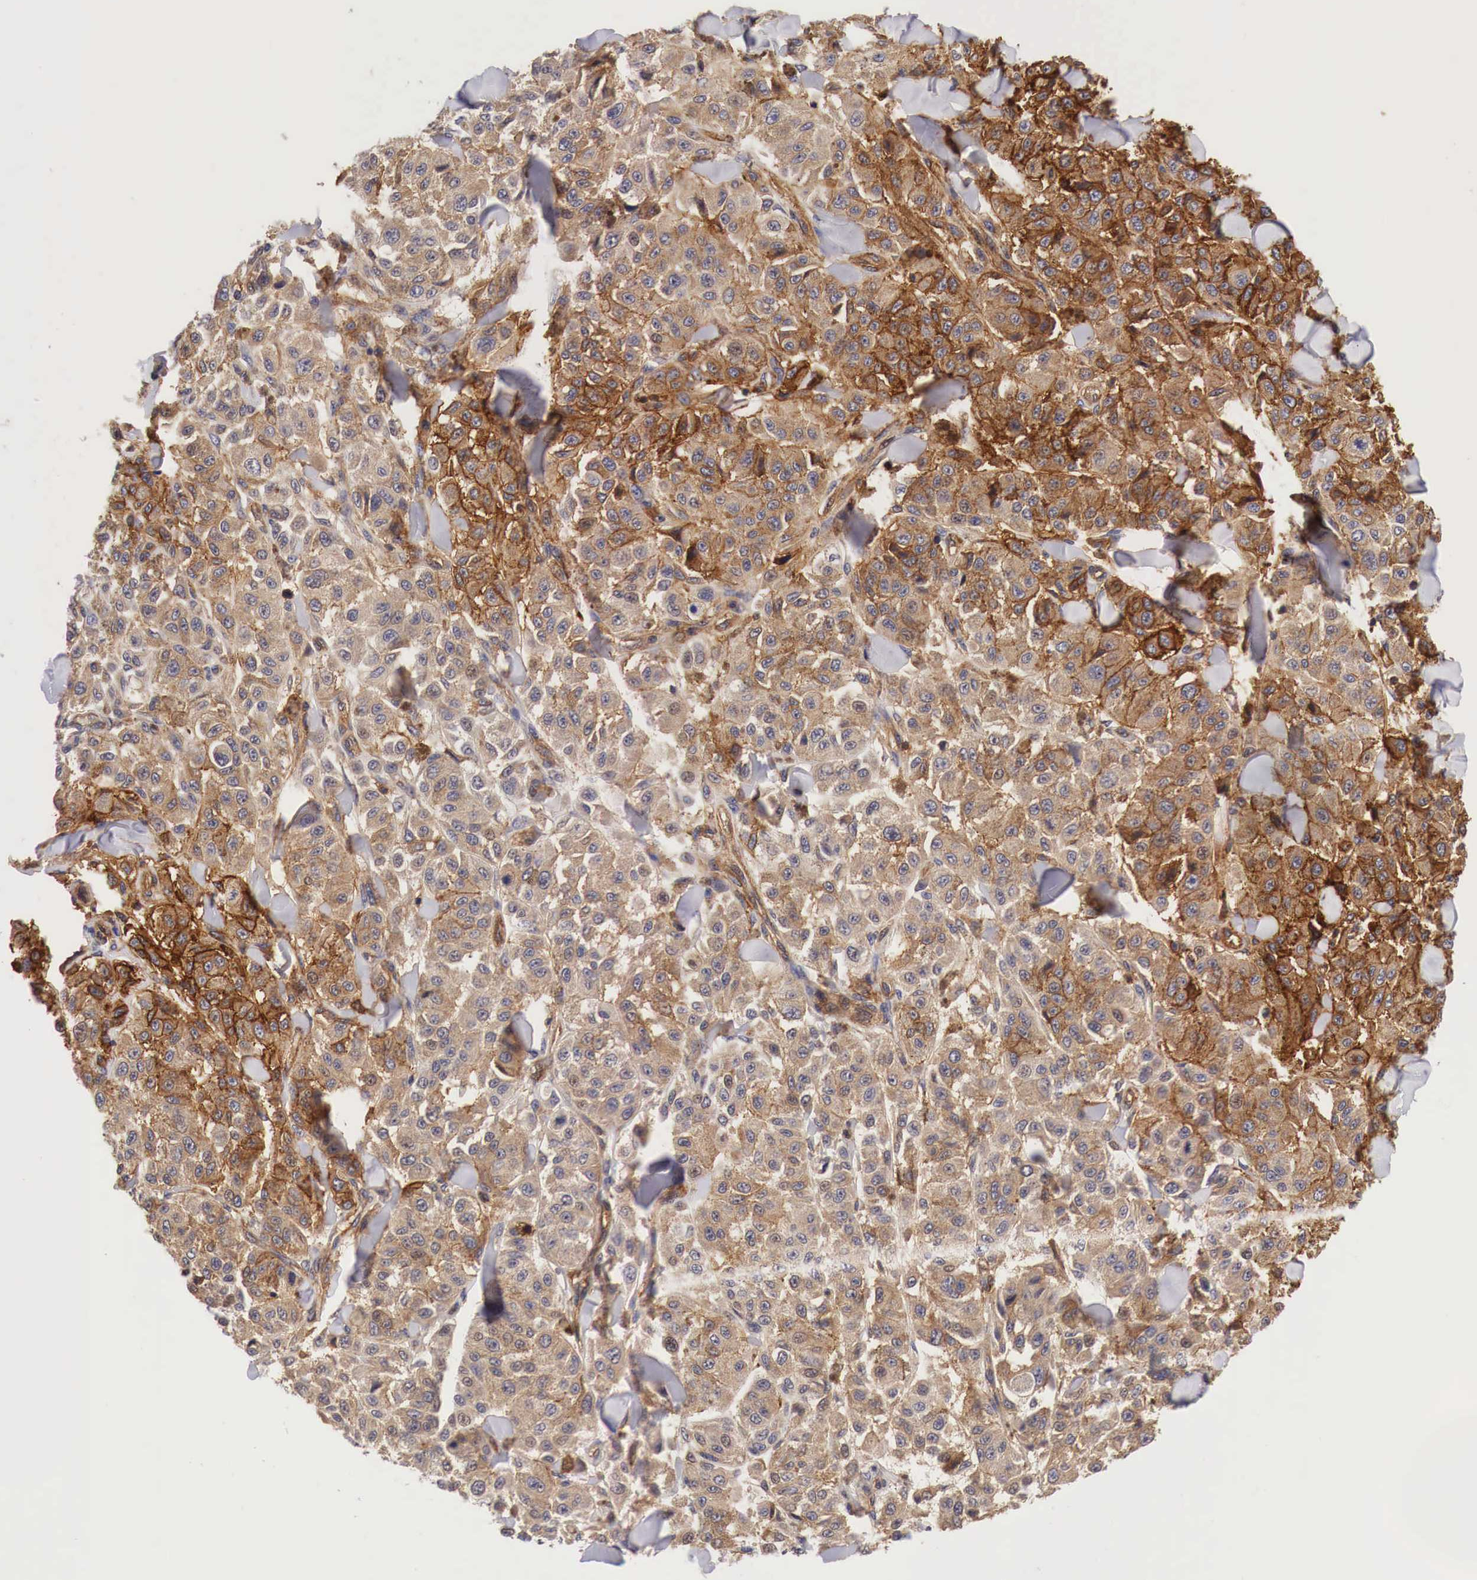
{"staining": {"intensity": "strong", "quantity": ">75%", "location": "cytoplasmic/membranous,nuclear"}, "tissue": "melanoma", "cell_type": "Tumor cells", "image_type": "cancer", "snomed": [{"axis": "morphology", "description": "Malignant melanoma, NOS"}, {"axis": "topography", "description": "Skin"}], "caption": "Immunohistochemical staining of human melanoma reveals strong cytoplasmic/membranous and nuclear protein expression in about >75% of tumor cells. (DAB (3,3'-diaminobenzidine) = brown stain, brightfield microscopy at high magnification).", "gene": "PABIR2", "patient": {"sex": "female", "age": 64}}